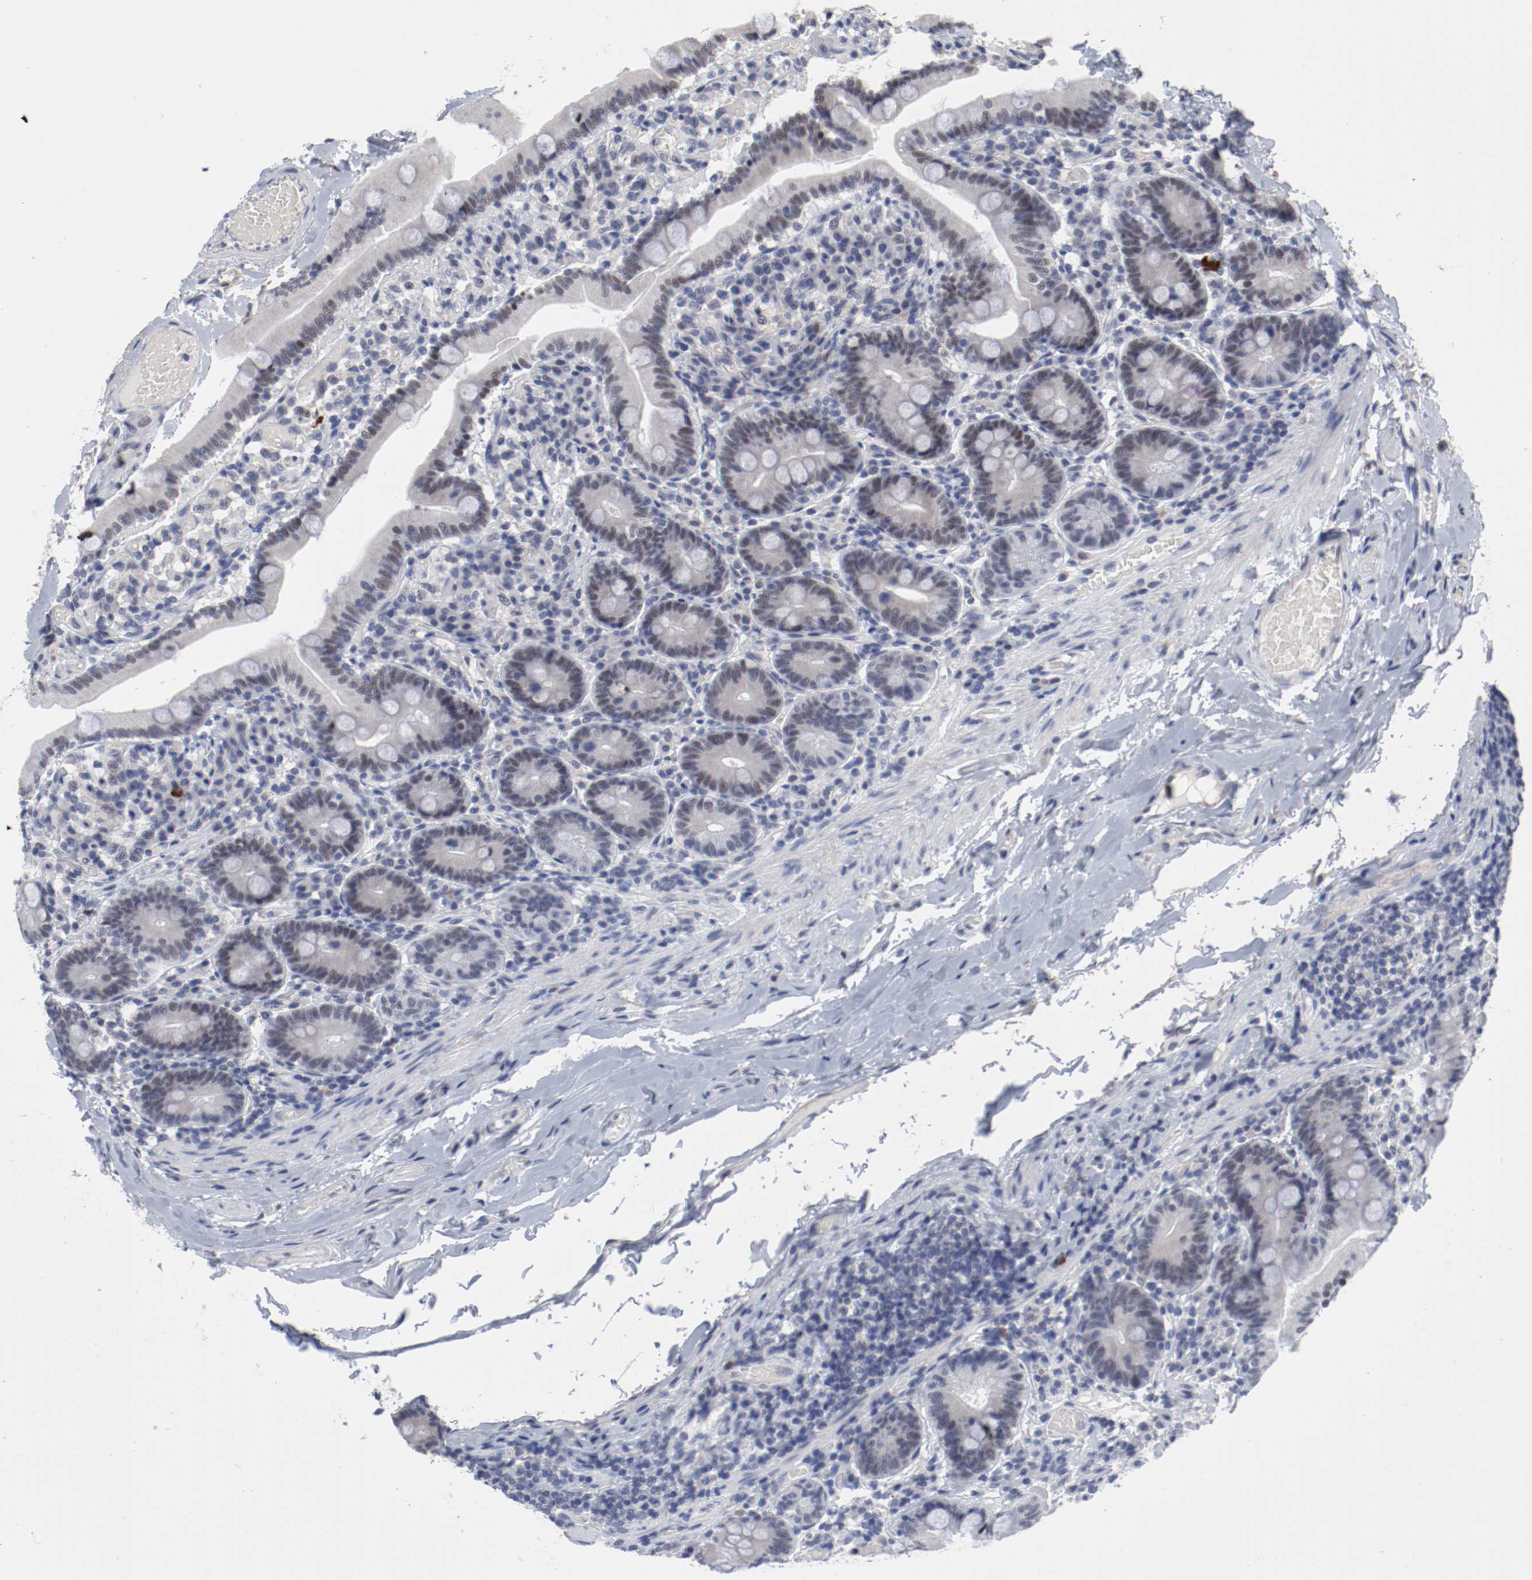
{"staining": {"intensity": "weak", "quantity": "<25%", "location": "nuclear"}, "tissue": "duodenum", "cell_type": "Glandular cells", "image_type": "normal", "snomed": [{"axis": "morphology", "description": "Normal tissue, NOS"}, {"axis": "topography", "description": "Duodenum"}], "caption": "DAB (3,3'-diaminobenzidine) immunohistochemical staining of unremarkable human duodenum exhibits no significant positivity in glandular cells.", "gene": "ANKLE2", "patient": {"sex": "male", "age": 66}}